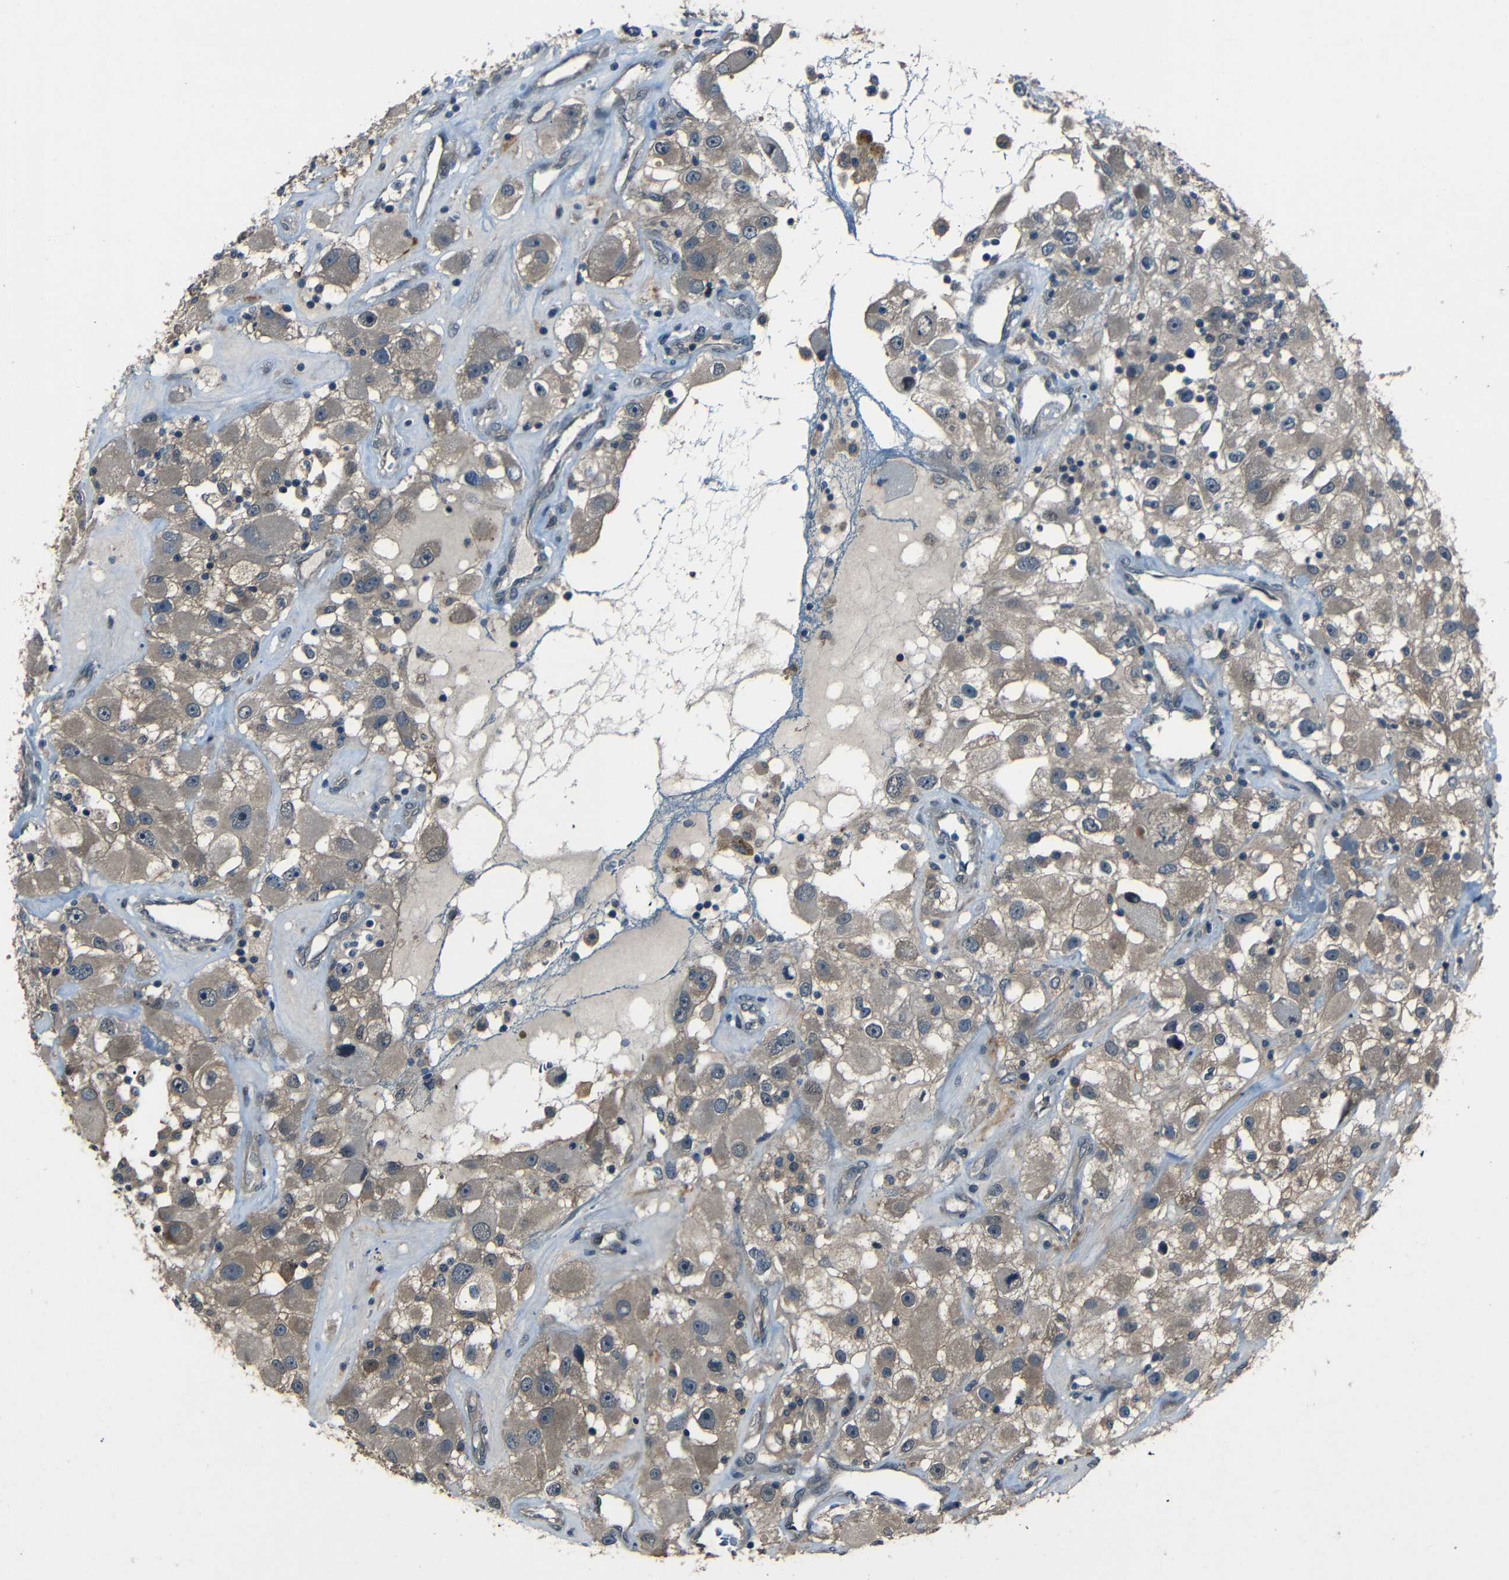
{"staining": {"intensity": "negative", "quantity": "none", "location": "none"}, "tissue": "renal cancer", "cell_type": "Tumor cells", "image_type": "cancer", "snomed": [{"axis": "morphology", "description": "Adenocarcinoma, NOS"}, {"axis": "topography", "description": "Kidney"}], "caption": "Renal cancer was stained to show a protein in brown. There is no significant staining in tumor cells.", "gene": "SLA", "patient": {"sex": "female", "age": 52}}